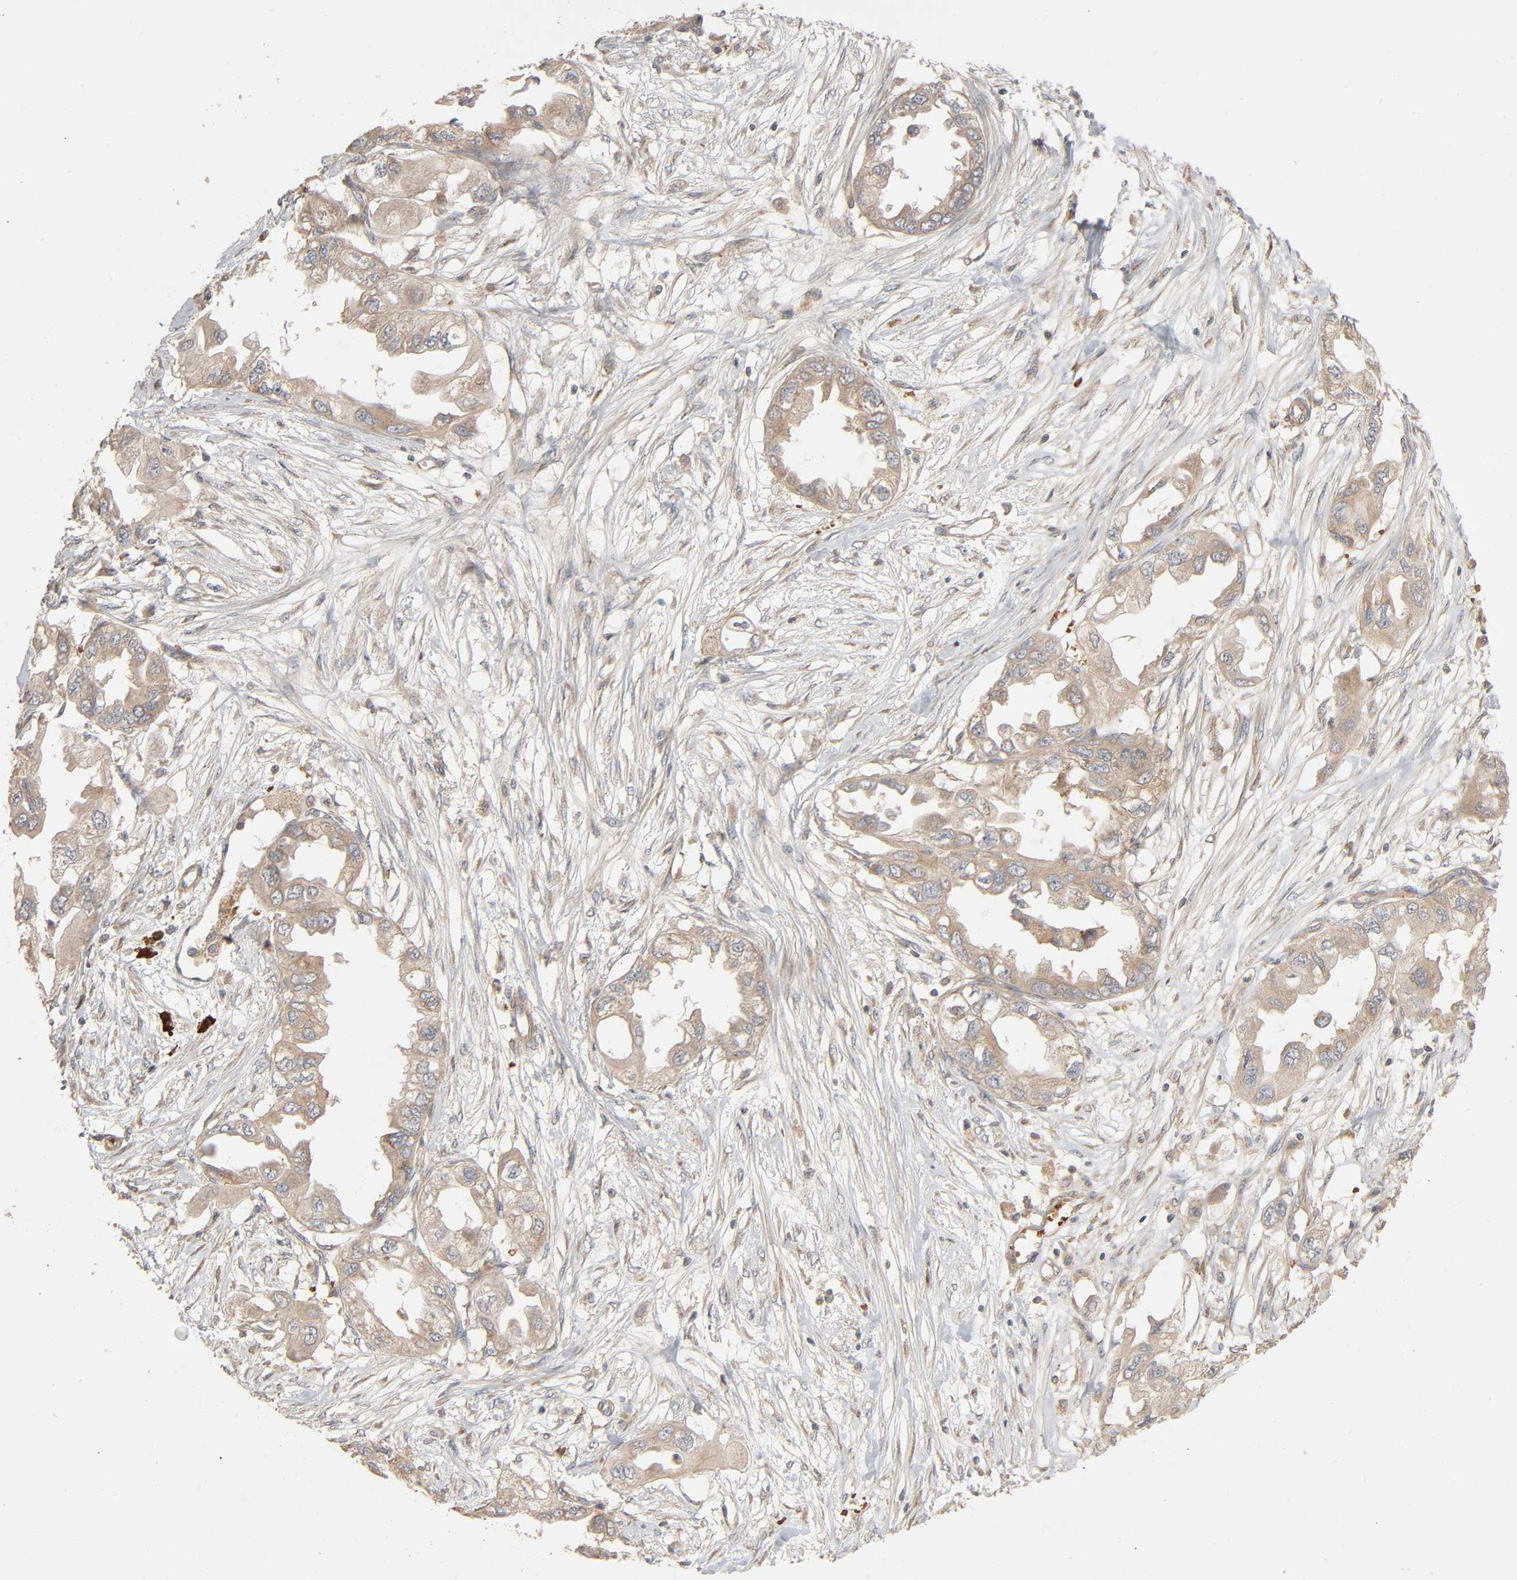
{"staining": {"intensity": "weak", "quantity": "25%-75%", "location": "cytoplasmic/membranous"}, "tissue": "endometrial cancer", "cell_type": "Tumor cells", "image_type": "cancer", "snomed": [{"axis": "morphology", "description": "Adenocarcinoma, NOS"}, {"axis": "topography", "description": "Endometrium"}], "caption": "Weak cytoplasmic/membranous expression for a protein is identified in approximately 25%-75% of tumor cells of adenocarcinoma (endometrial) using immunohistochemistry (IHC).", "gene": "SGSM1", "patient": {"sex": "female", "age": 67}}